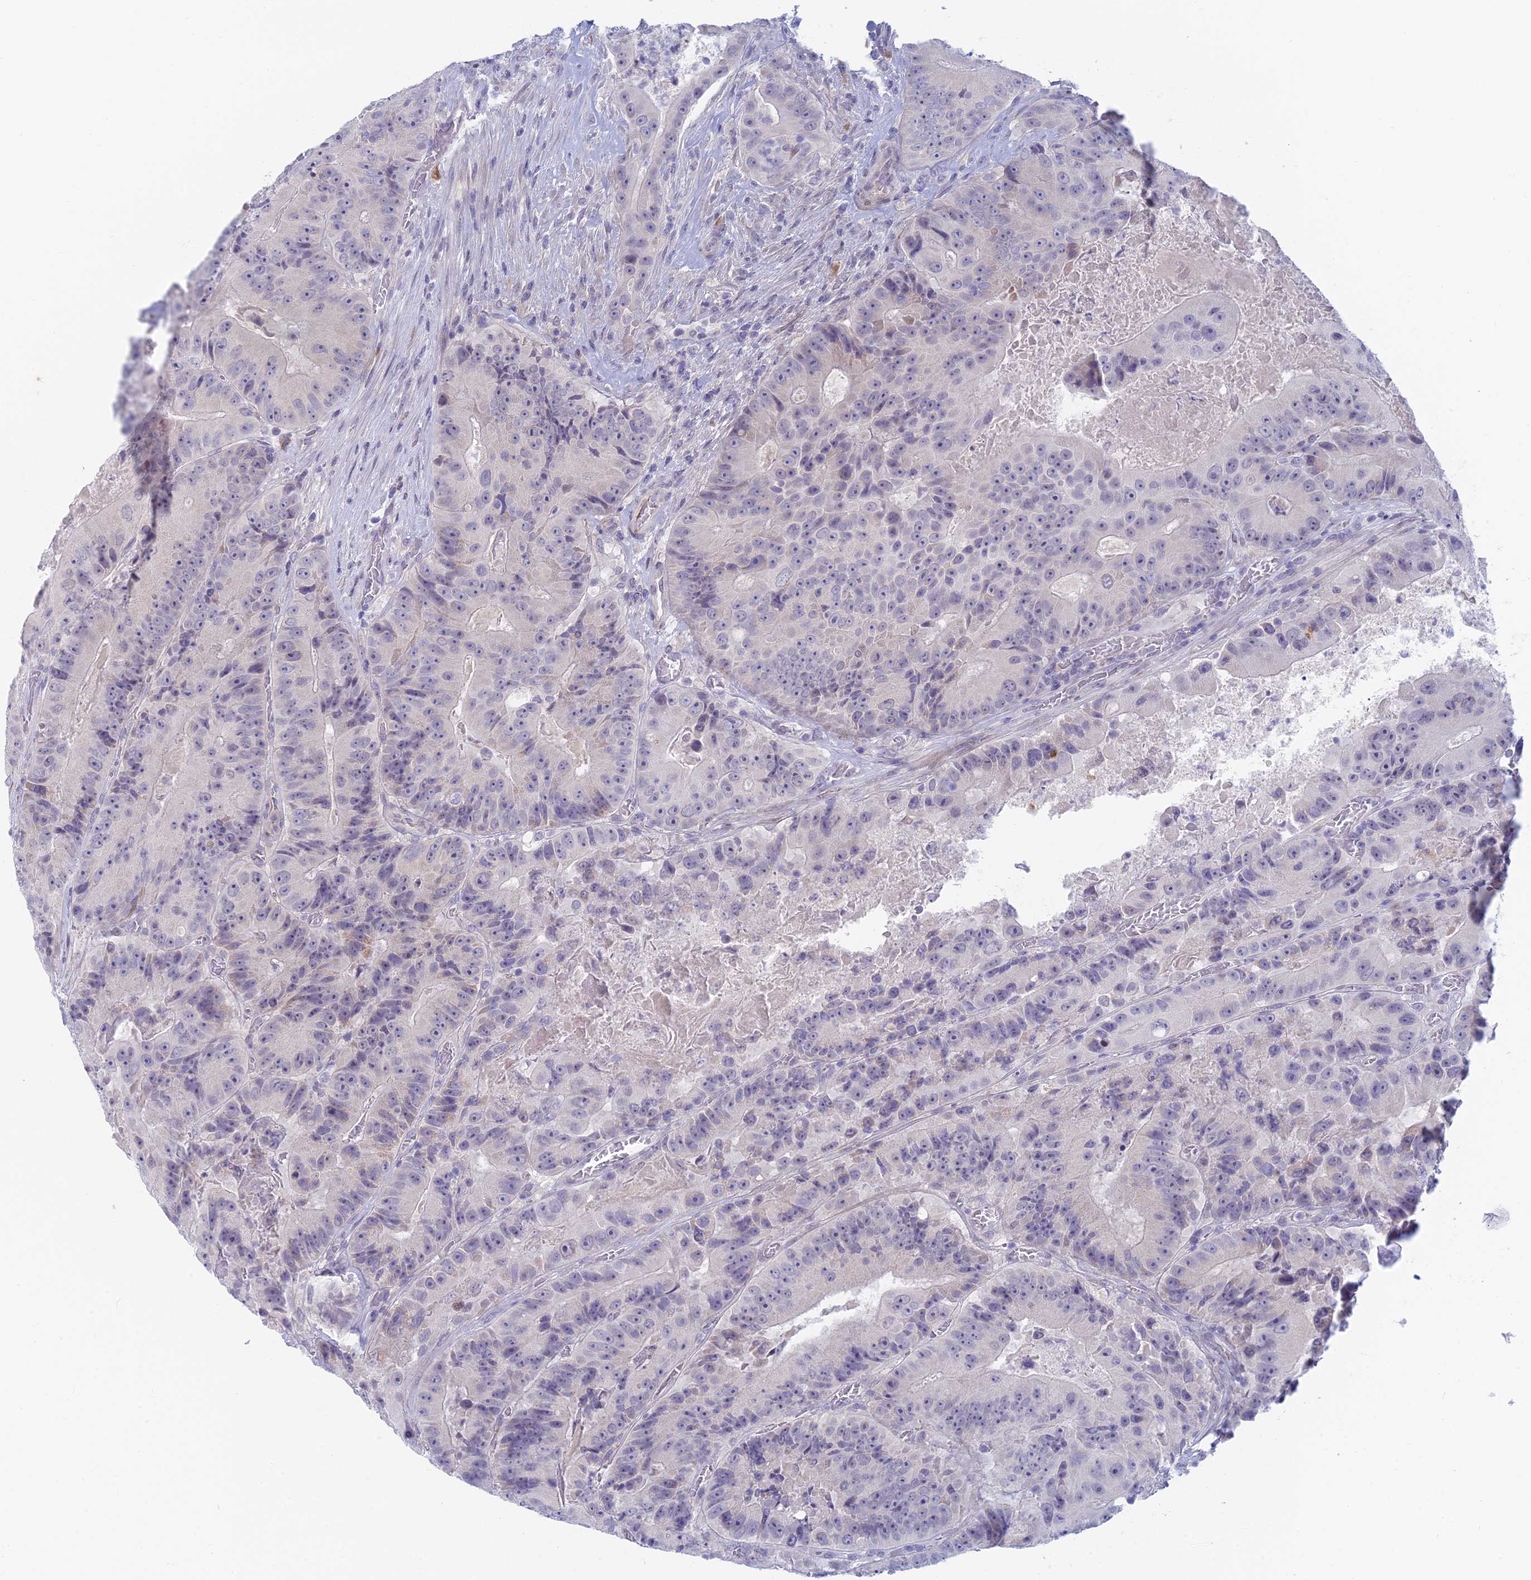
{"staining": {"intensity": "weak", "quantity": "<25%", "location": "cytoplasmic/membranous"}, "tissue": "colorectal cancer", "cell_type": "Tumor cells", "image_type": "cancer", "snomed": [{"axis": "morphology", "description": "Adenocarcinoma, NOS"}, {"axis": "topography", "description": "Colon"}], "caption": "This is a micrograph of IHC staining of colorectal cancer, which shows no expression in tumor cells.", "gene": "PPP1R26", "patient": {"sex": "female", "age": 86}}